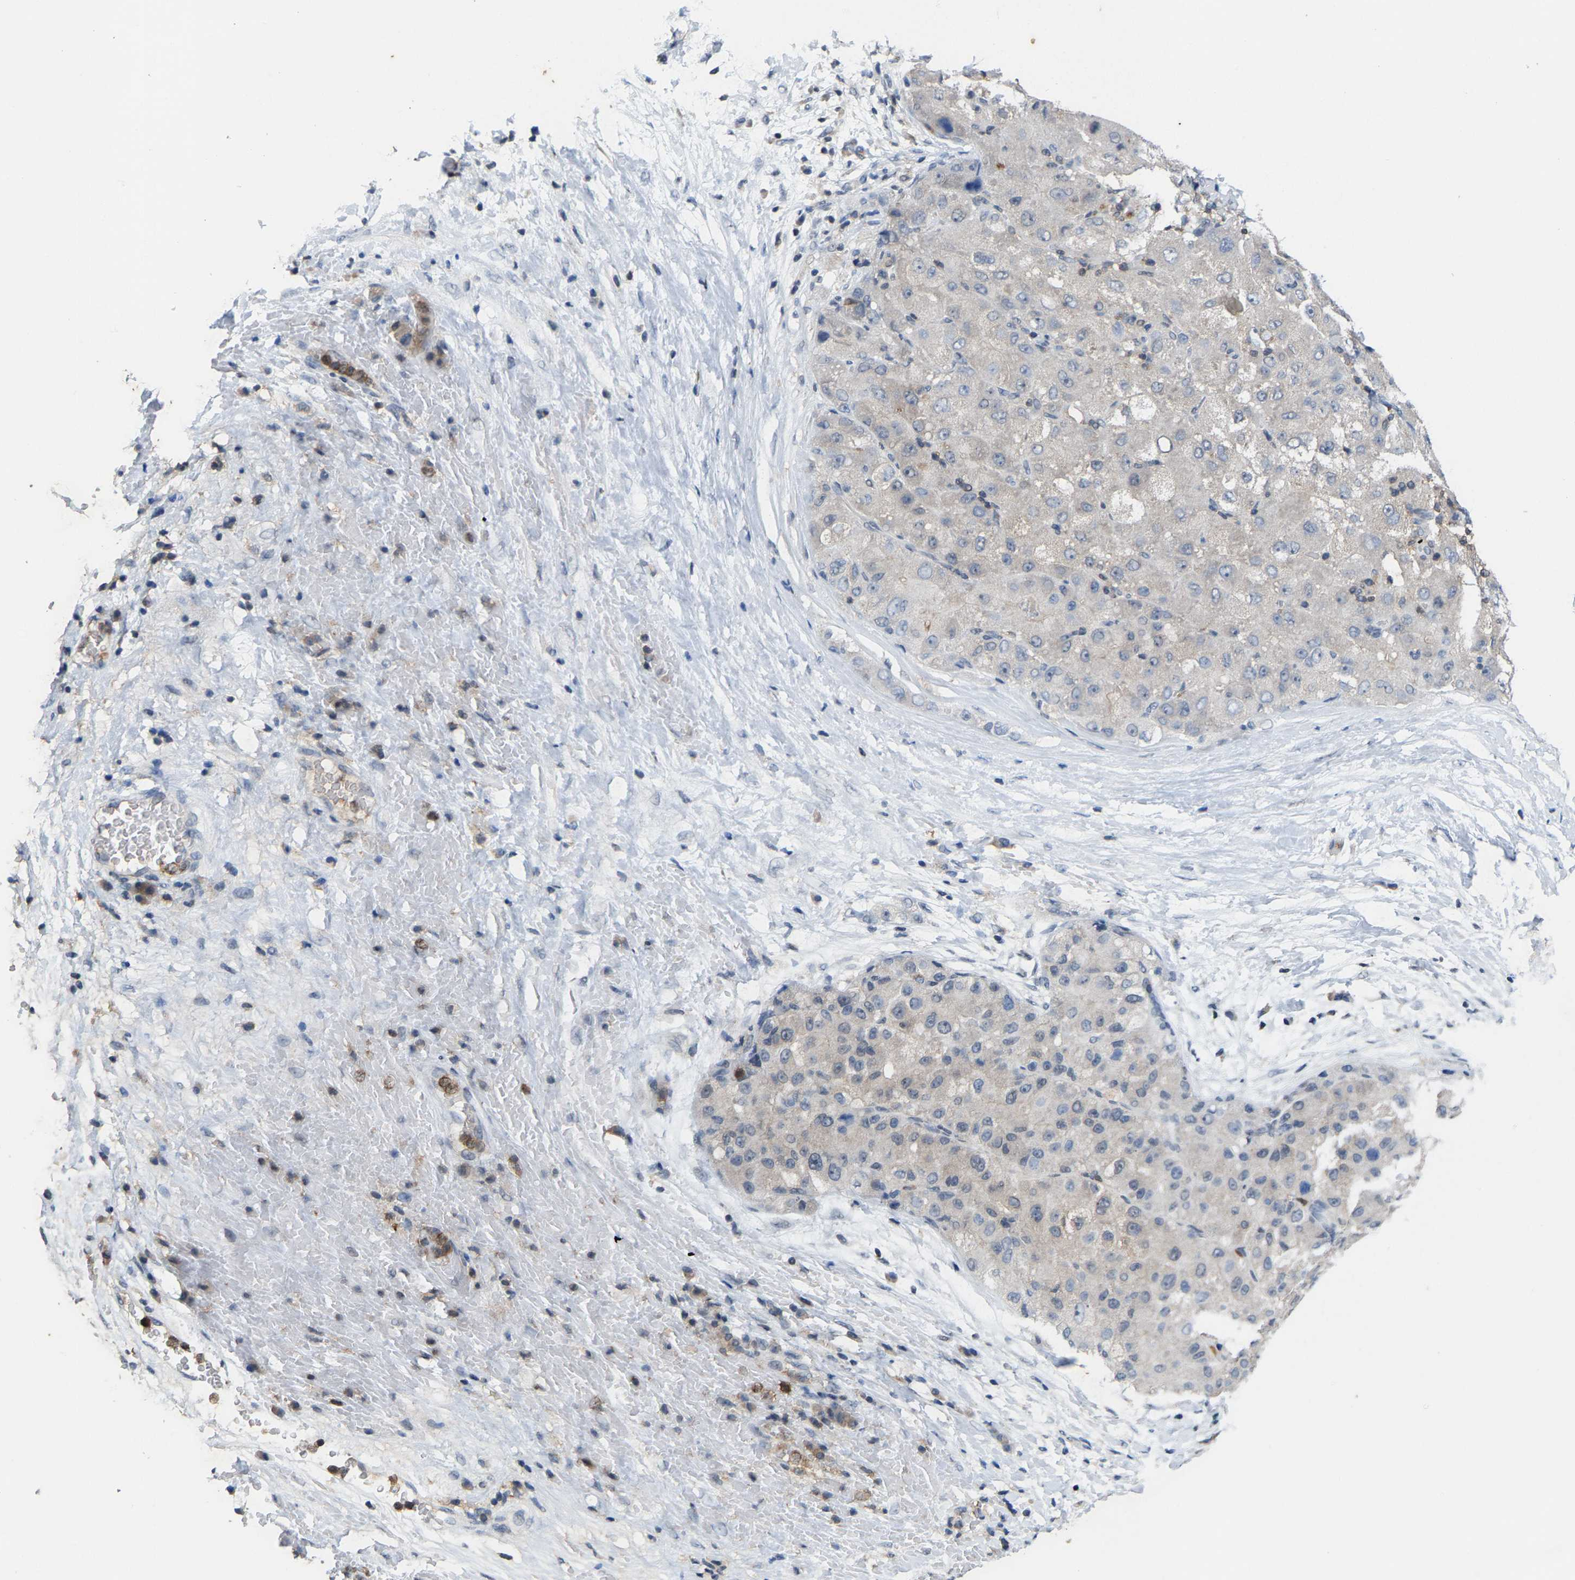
{"staining": {"intensity": "negative", "quantity": "none", "location": "none"}, "tissue": "liver cancer", "cell_type": "Tumor cells", "image_type": "cancer", "snomed": [{"axis": "morphology", "description": "Carcinoma, Hepatocellular, NOS"}, {"axis": "topography", "description": "Liver"}], "caption": "Photomicrograph shows no protein staining in tumor cells of hepatocellular carcinoma (liver) tissue.", "gene": "FGD3", "patient": {"sex": "male", "age": 80}}